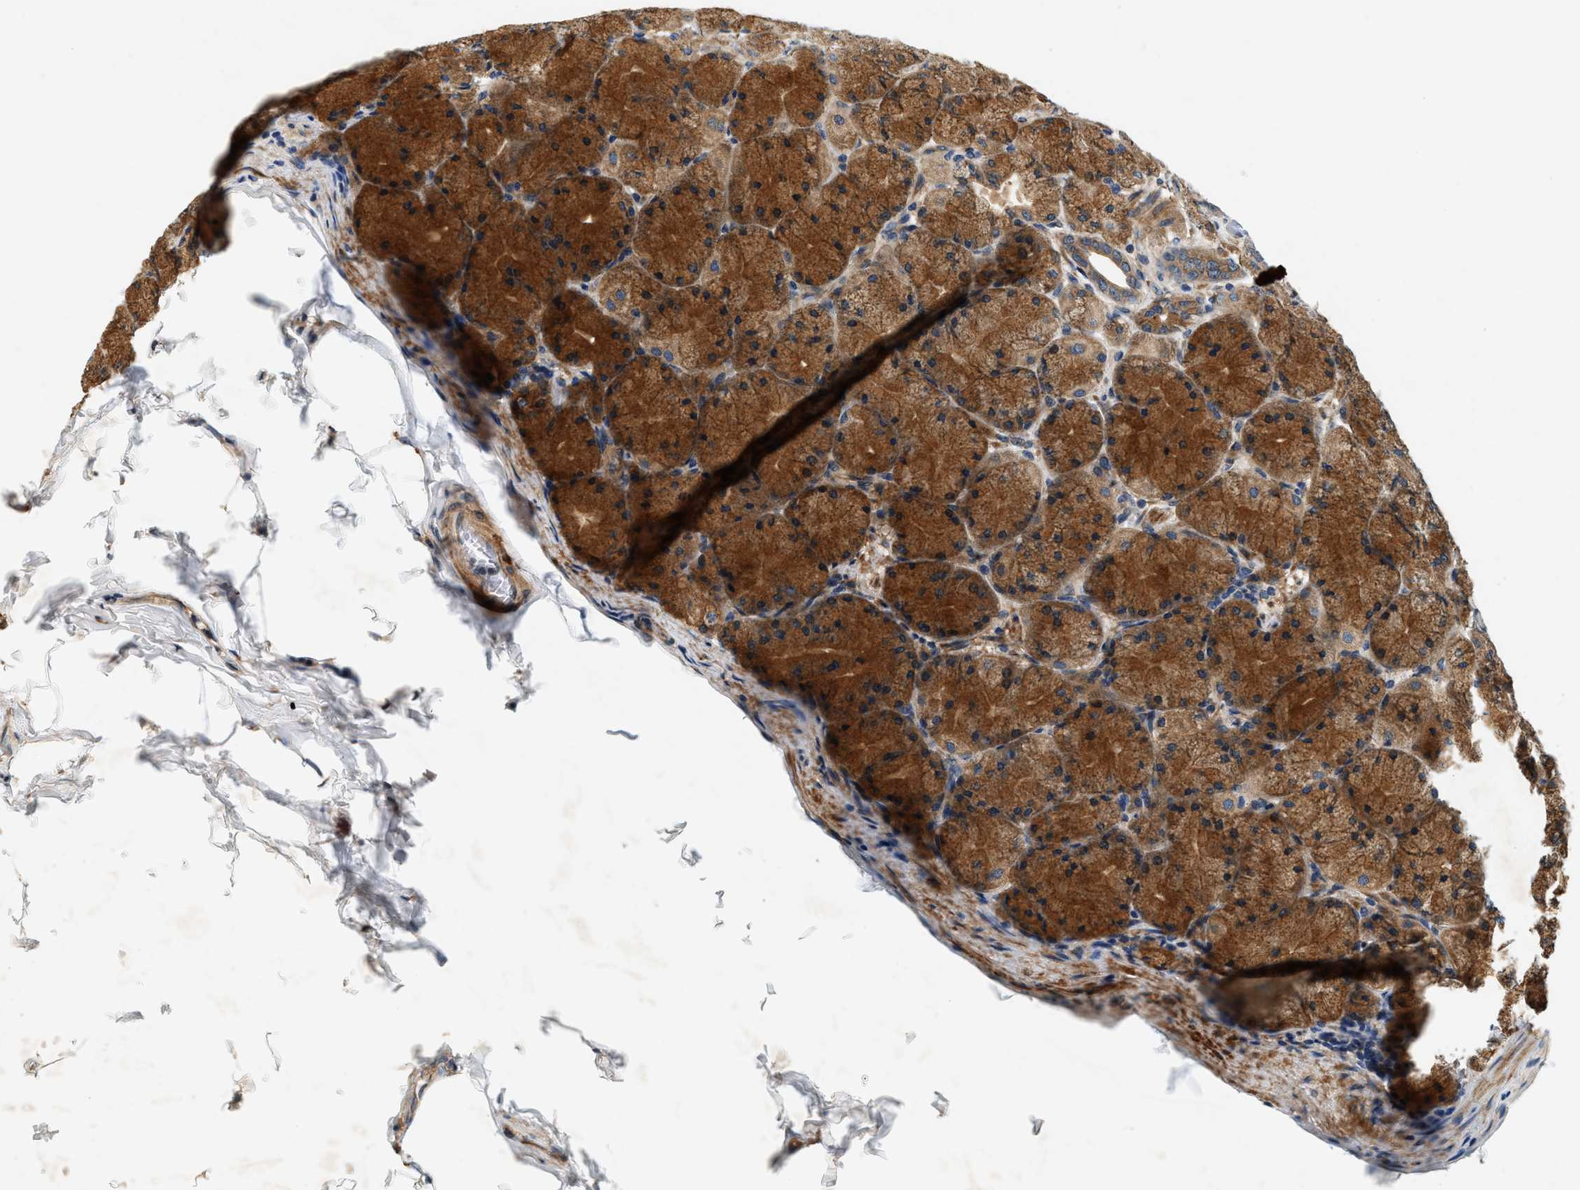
{"staining": {"intensity": "strong", "quantity": ">75%", "location": "cytoplasmic/membranous"}, "tissue": "stomach", "cell_type": "Glandular cells", "image_type": "normal", "snomed": [{"axis": "morphology", "description": "Normal tissue, NOS"}, {"axis": "topography", "description": "Stomach, upper"}], "caption": "Brown immunohistochemical staining in benign human stomach displays strong cytoplasmic/membranous positivity in about >75% of glandular cells. The protein of interest is stained brown, and the nuclei are stained in blue (DAB IHC with brightfield microscopy, high magnification).", "gene": "DUSP10", "patient": {"sex": "female", "age": 56}}